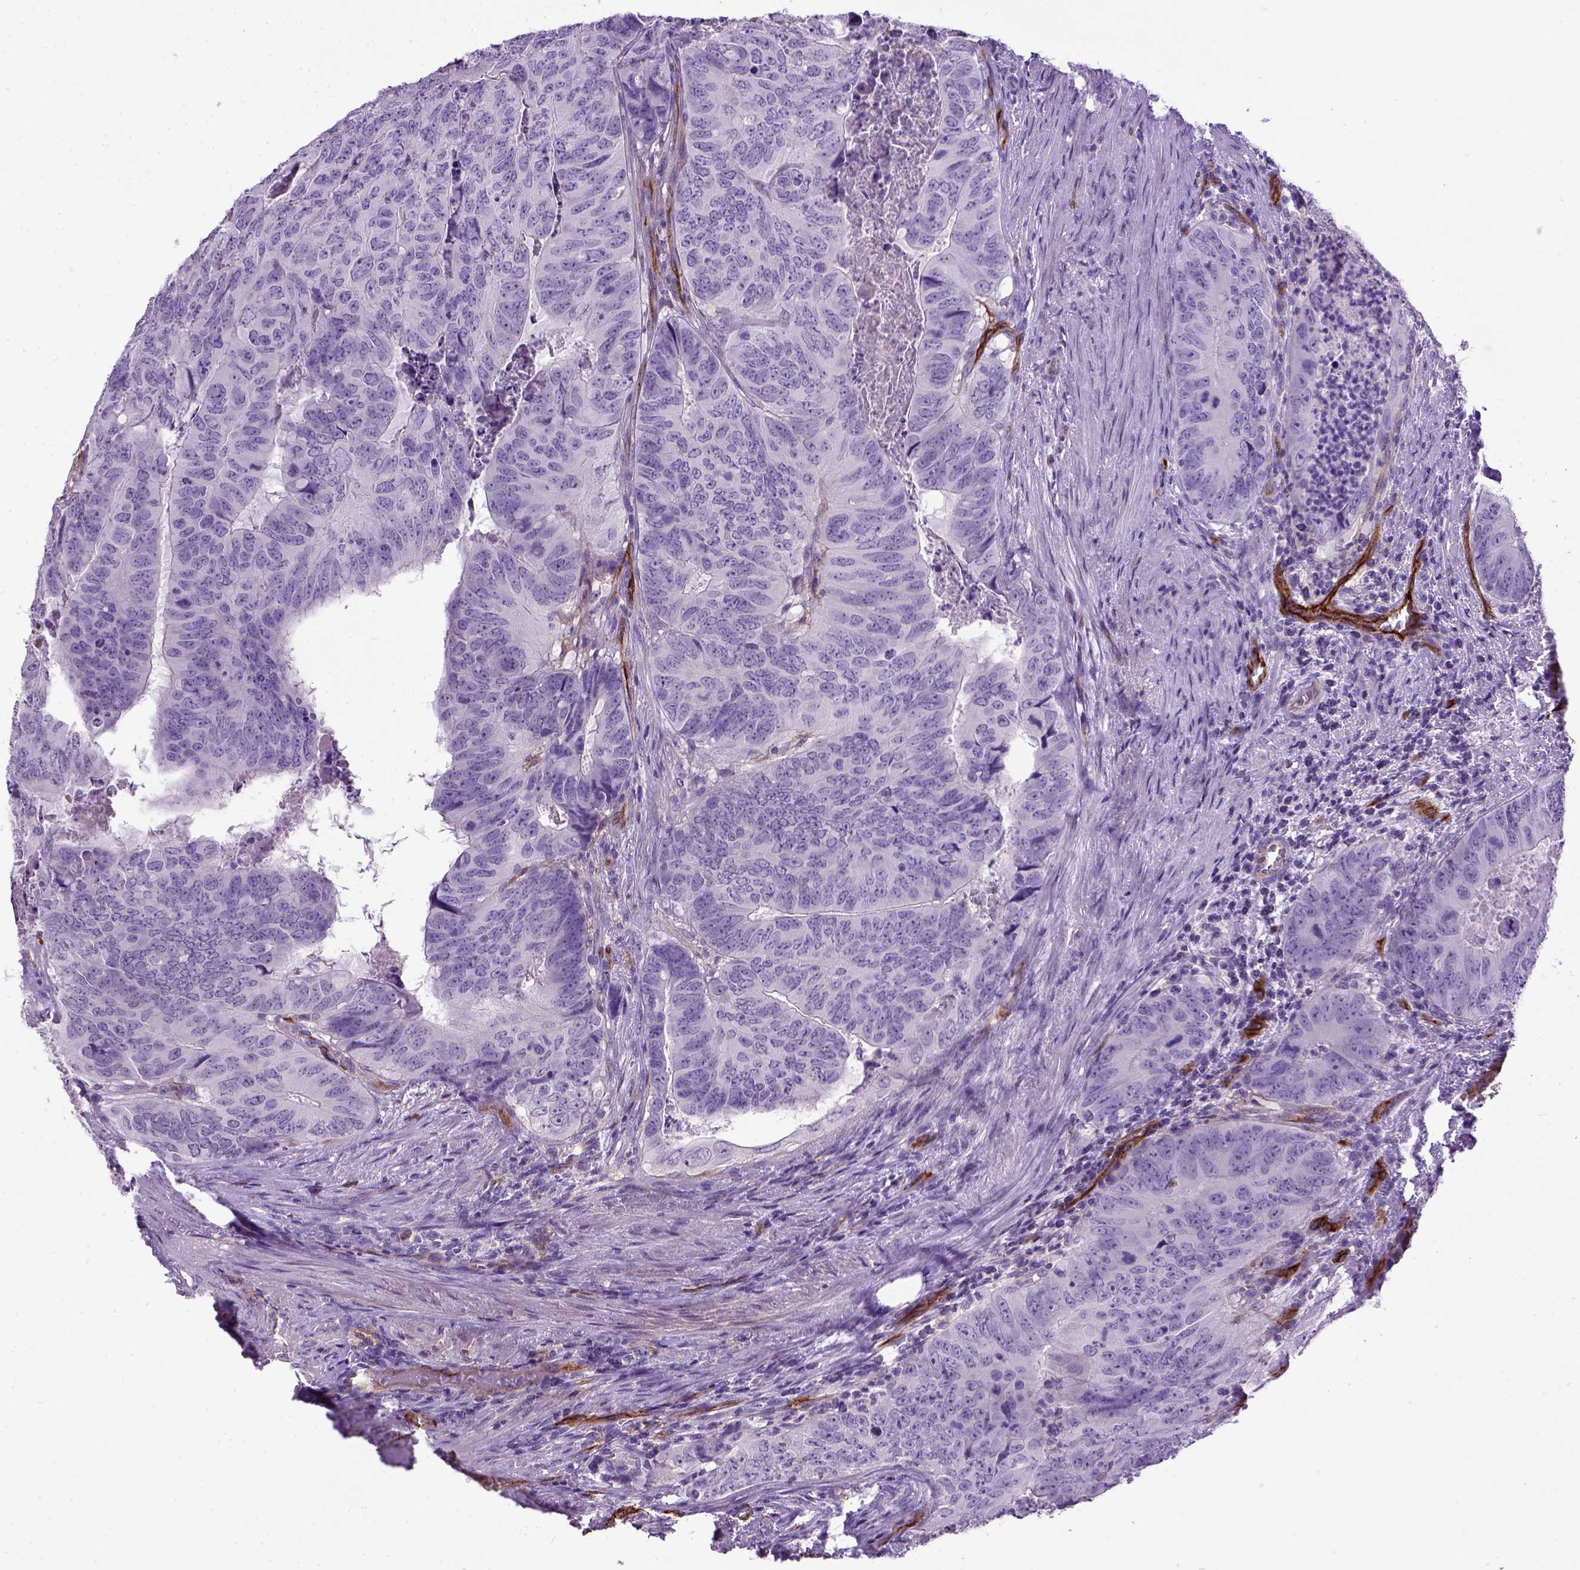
{"staining": {"intensity": "negative", "quantity": "none", "location": "none"}, "tissue": "colorectal cancer", "cell_type": "Tumor cells", "image_type": "cancer", "snomed": [{"axis": "morphology", "description": "Adenocarcinoma, NOS"}, {"axis": "topography", "description": "Colon"}], "caption": "Tumor cells are negative for protein expression in human colorectal cancer (adenocarcinoma).", "gene": "ENG", "patient": {"sex": "male", "age": 79}}